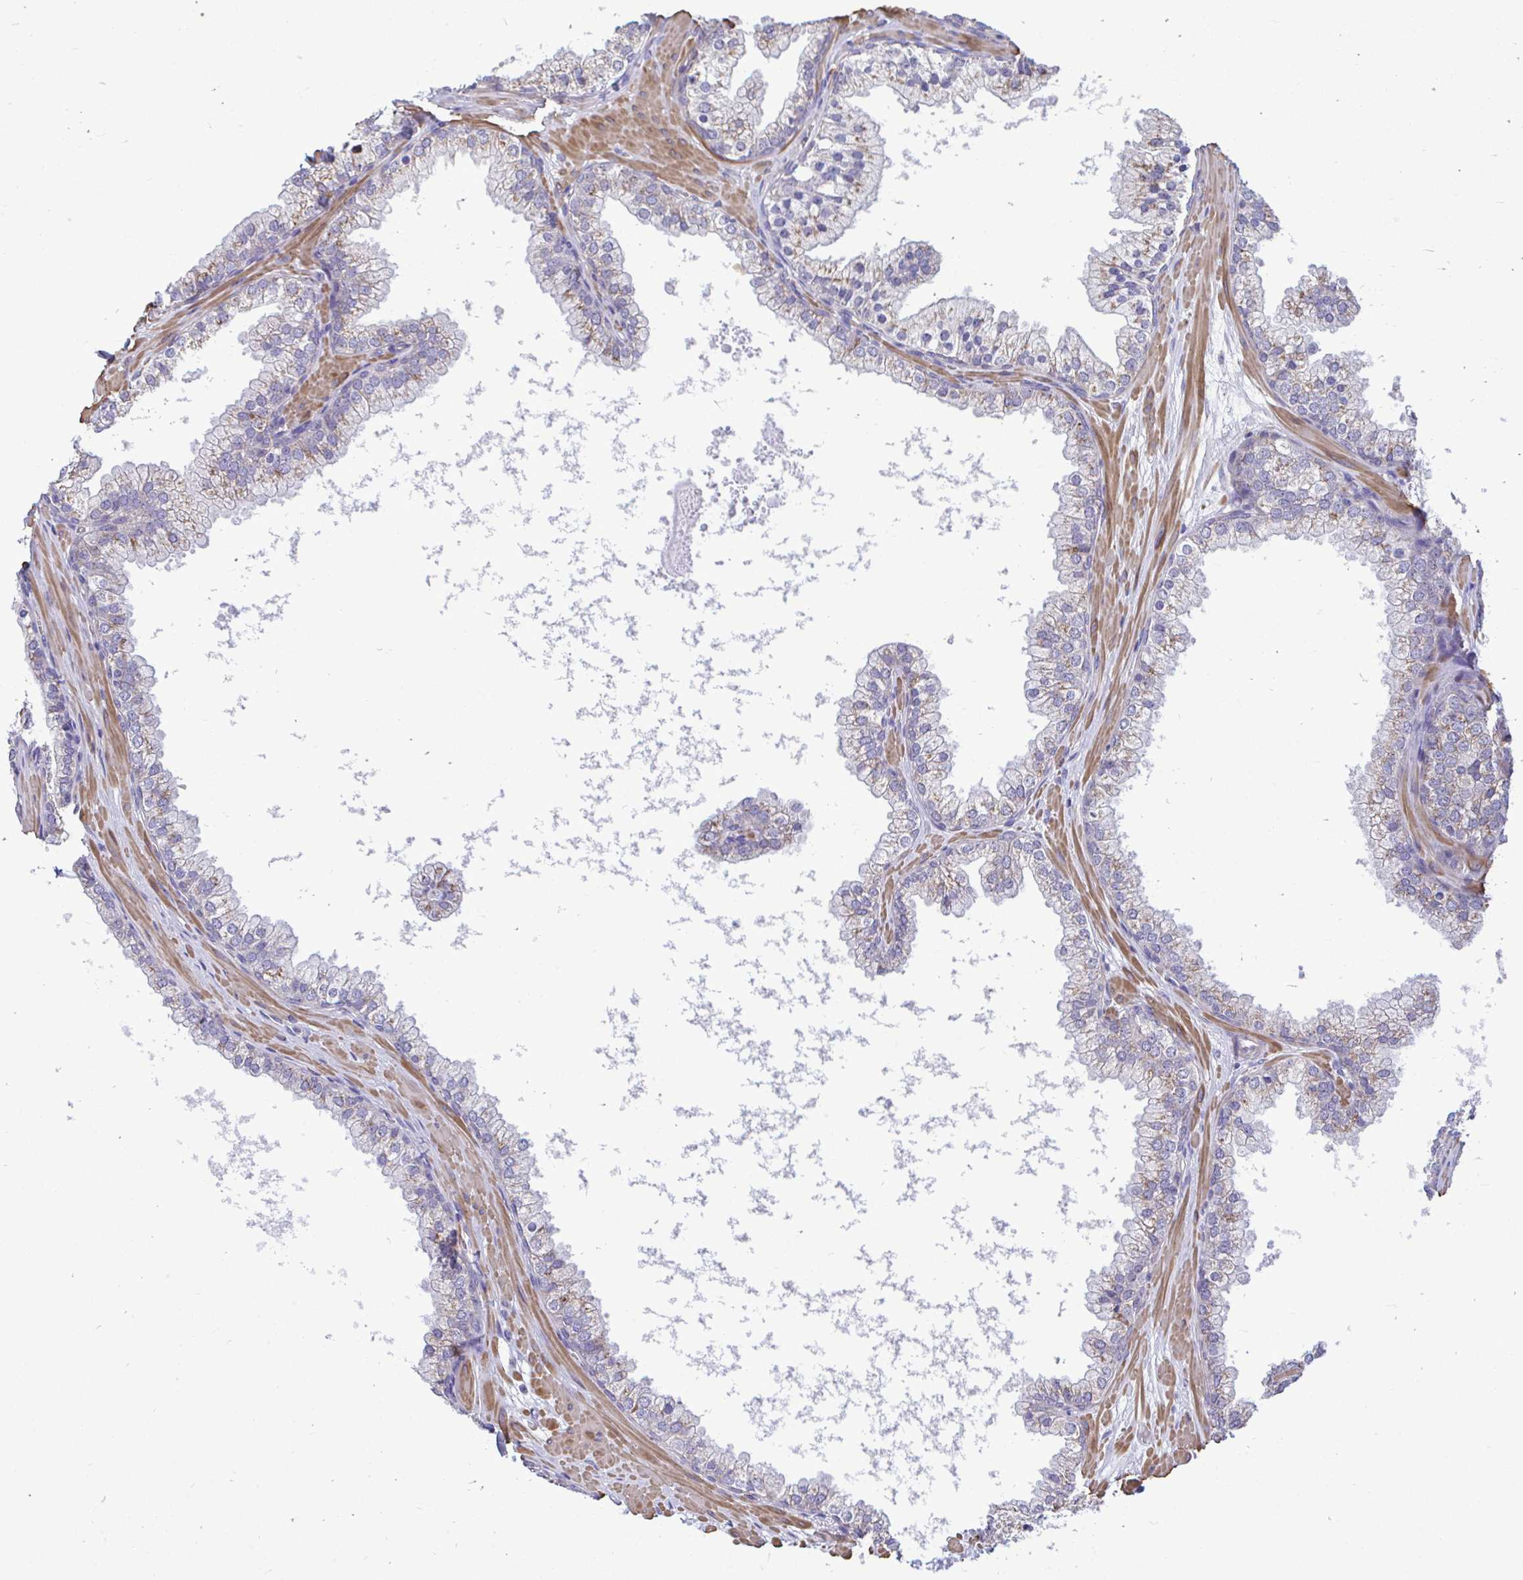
{"staining": {"intensity": "moderate", "quantity": "25%-75%", "location": "cytoplasmic/membranous"}, "tissue": "prostate", "cell_type": "Glandular cells", "image_type": "normal", "snomed": [{"axis": "morphology", "description": "Normal tissue, NOS"}, {"axis": "topography", "description": "Prostate"}, {"axis": "topography", "description": "Peripheral nerve tissue"}], "caption": "Benign prostate was stained to show a protein in brown. There is medium levels of moderate cytoplasmic/membranous positivity in approximately 25%-75% of glandular cells. Using DAB (brown) and hematoxylin (blue) stains, captured at high magnification using brightfield microscopy.", "gene": "ENSG00000269547", "patient": {"sex": "male", "age": 61}}